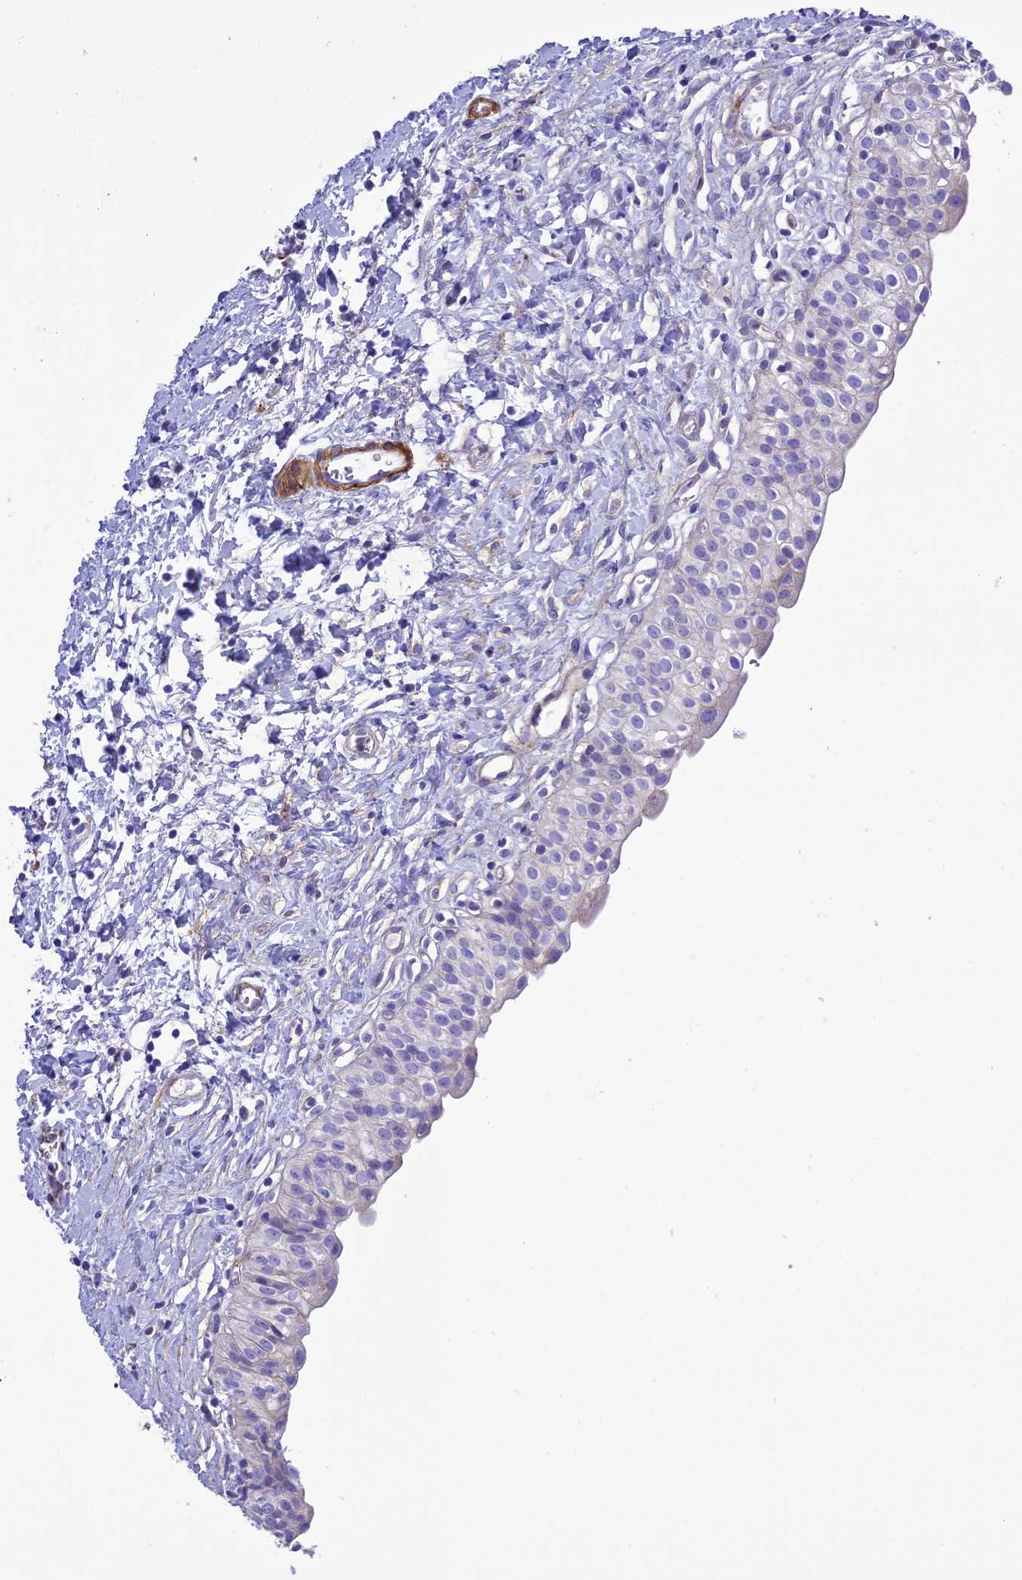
{"staining": {"intensity": "negative", "quantity": "none", "location": "none"}, "tissue": "urinary bladder", "cell_type": "Urothelial cells", "image_type": "normal", "snomed": [{"axis": "morphology", "description": "Normal tissue, NOS"}, {"axis": "topography", "description": "Urinary bladder"}], "caption": "This image is of normal urinary bladder stained with immunohistochemistry (IHC) to label a protein in brown with the nuclei are counter-stained blue. There is no expression in urothelial cells. Brightfield microscopy of immunohistochemistry stained with DAB (brown) and hematoxylin (blue), captured at high magnification.", "gene": "FRA10AC1", "patient": {"sex": "male", "age": 51}}